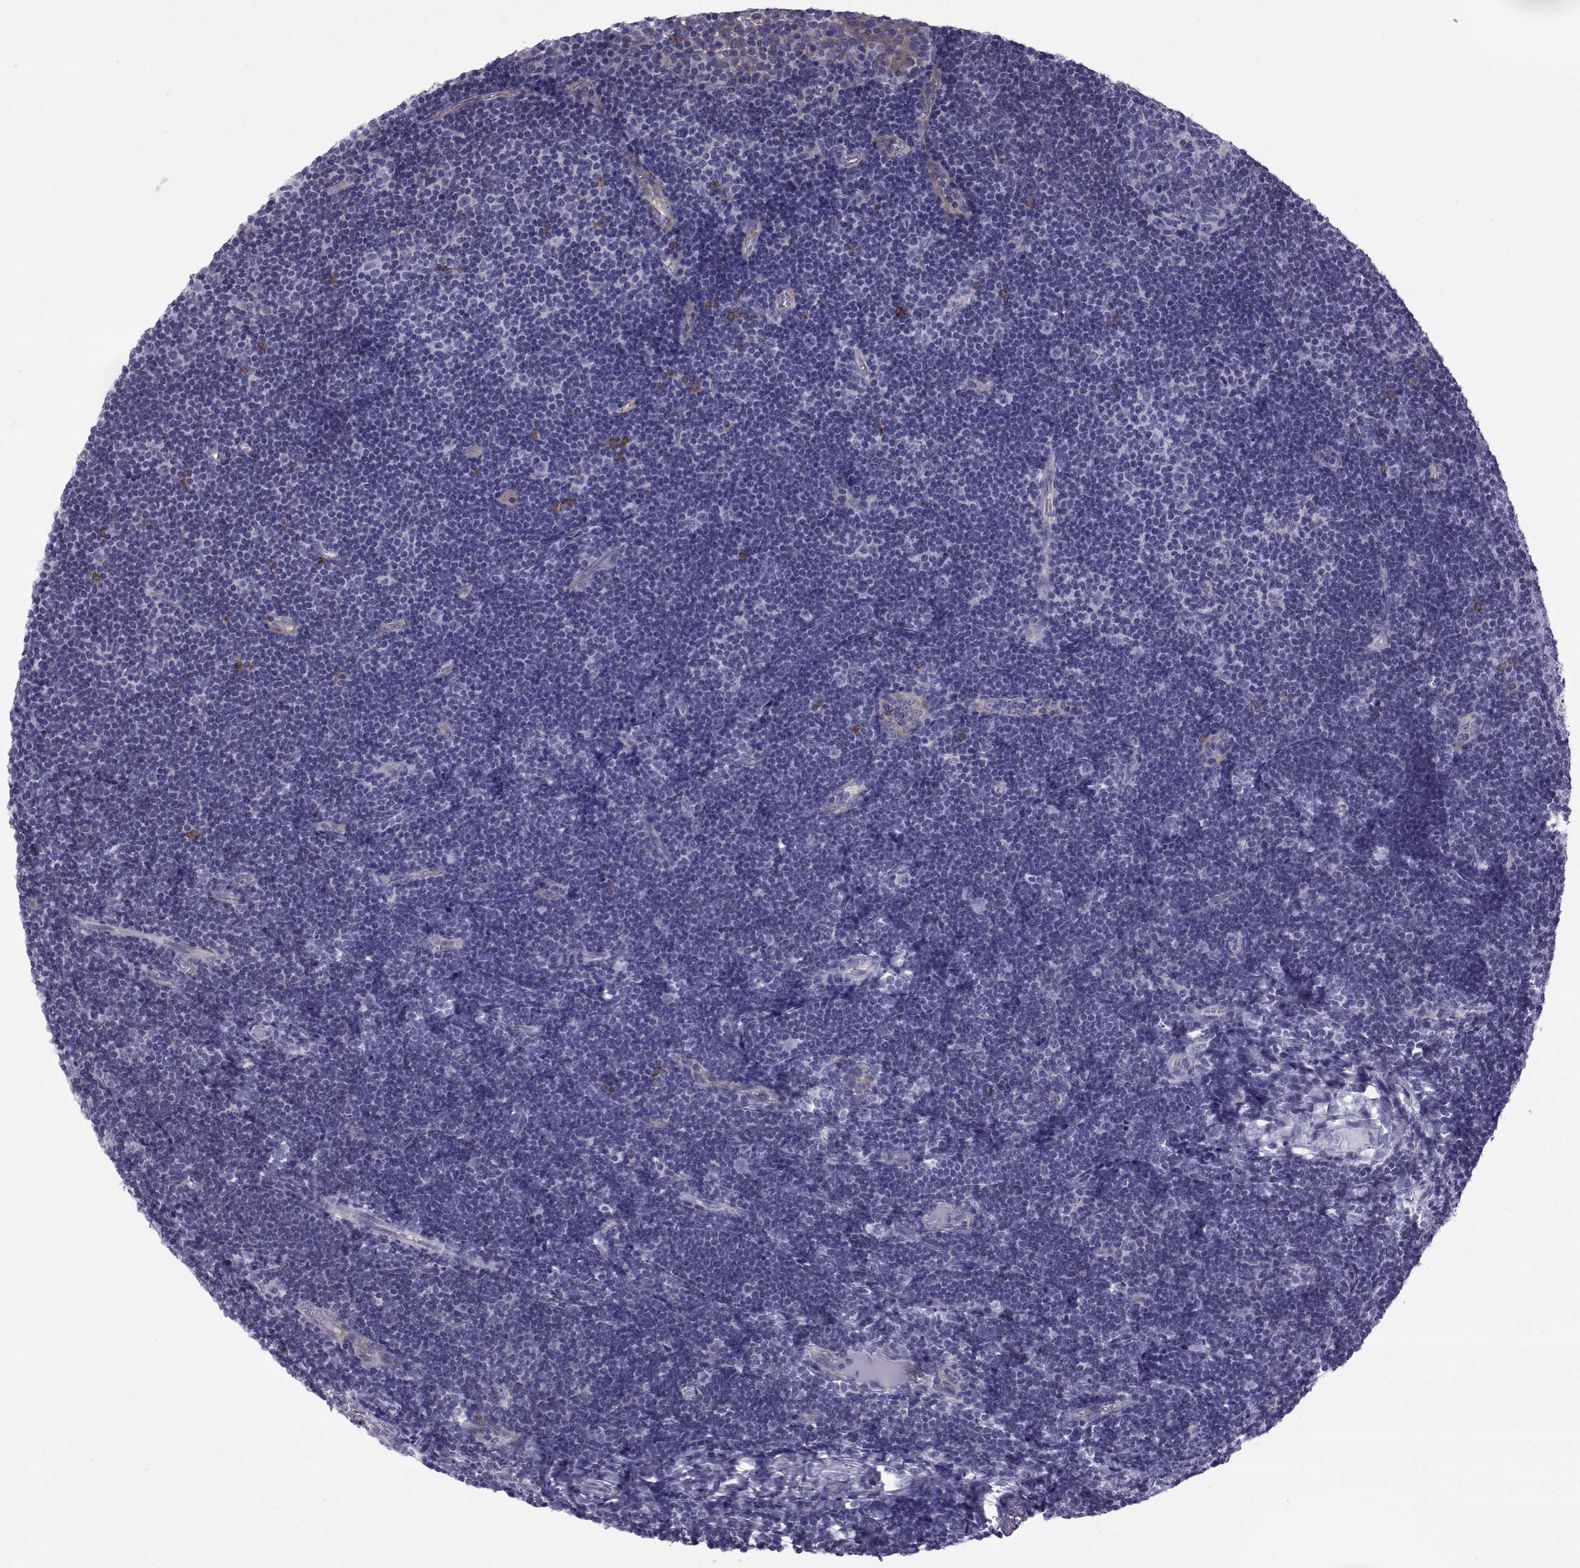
{"staining": {"intensity": "negative", "quantity": "none", "location": "none"}, "tissue": "tonsil", "cell_type": "Germinal center cells", "image_type": "normal", "snomed": [{"axis": "morphology", "description": "Normal tissue, NOS"}, {"axis": "topography", "description": "Tonsil"}], "caption": "This is a image of immunohistochemistry staining of benign tonsil, which shows no staining in germinal center cells.", "gene": "COL22A1", "patient": {"sex": "female", "age": 13}}